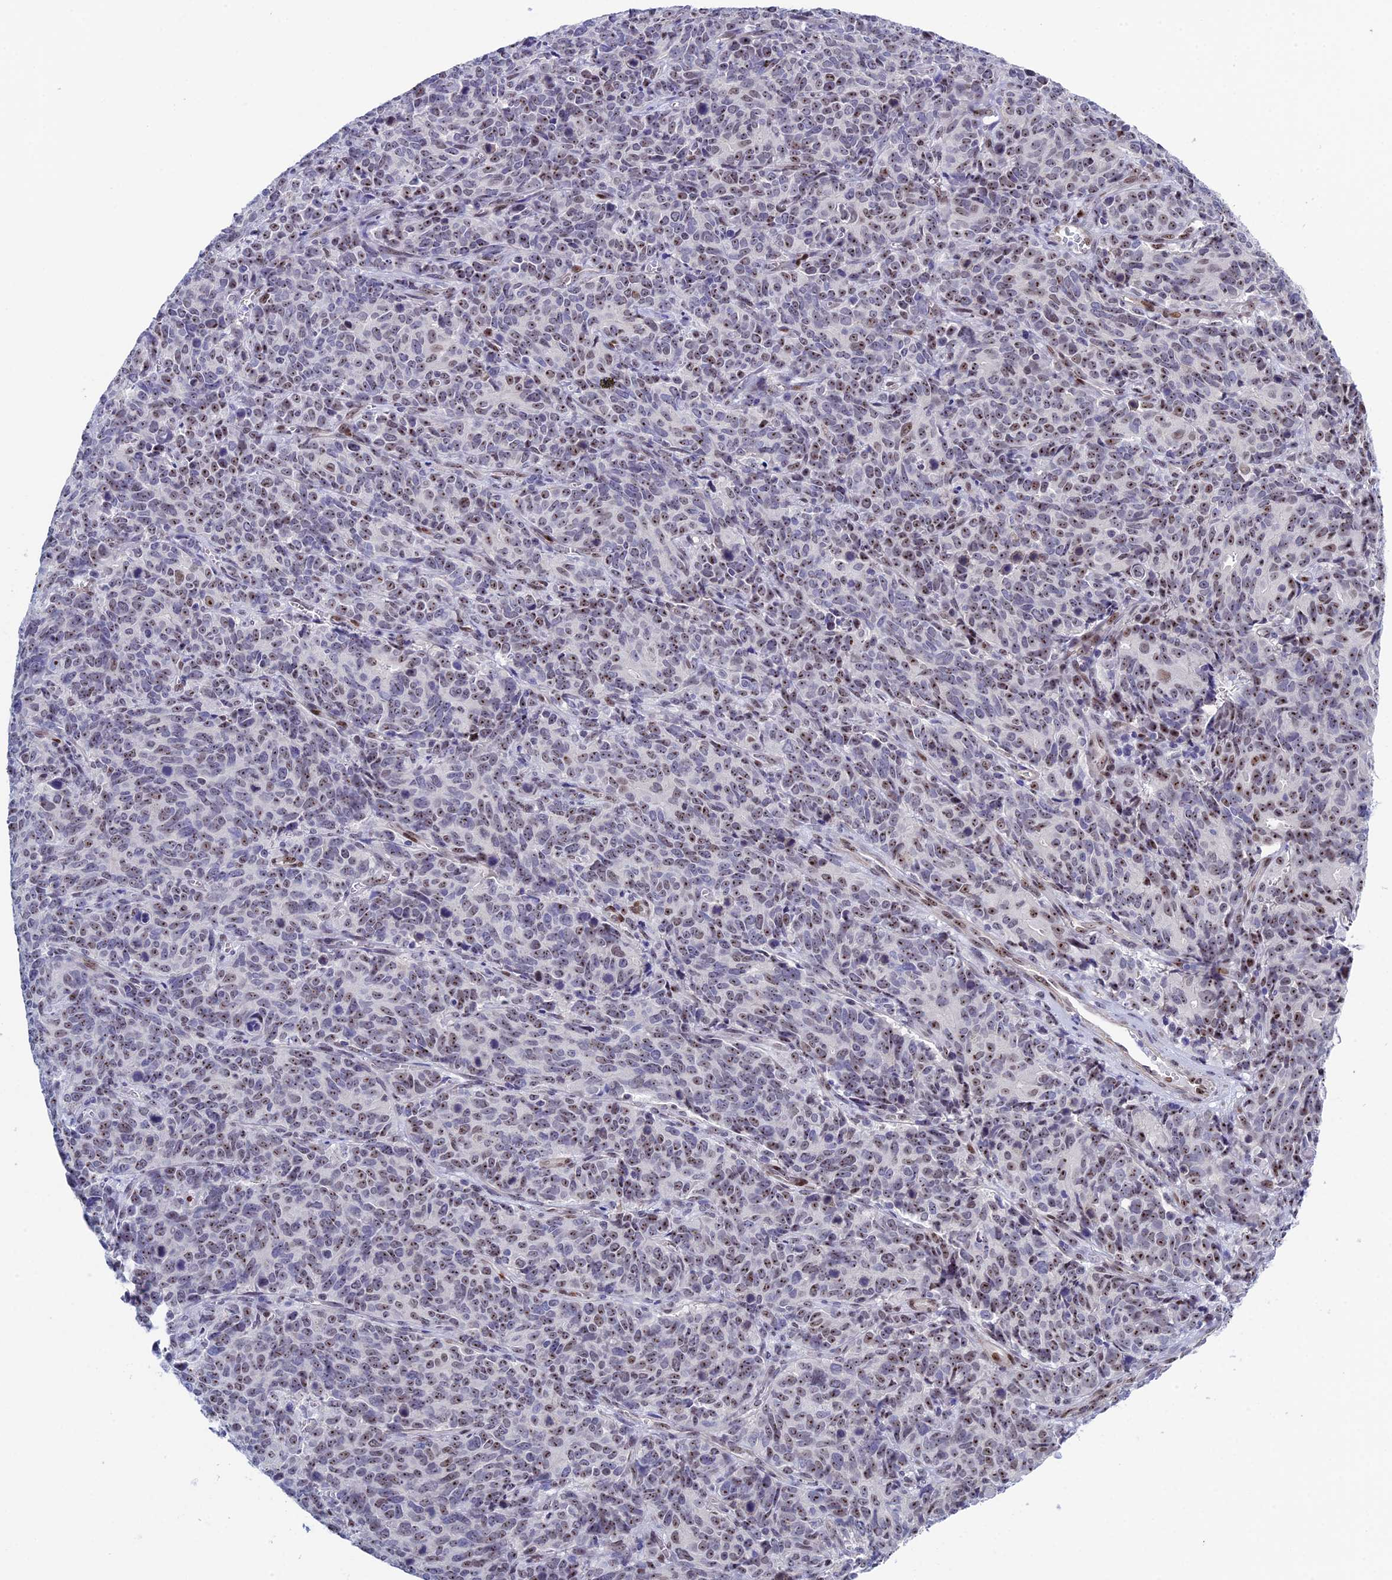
{"staining": {"intensity": "moderate", "quantity": "25%-75%", "location": "nuclear"}, "tissue": "cervical cancer", "cell_type": "Tumor cells", "image_type": "cancer", "snomed": [{"axis": "morphology", "description": "Squamous cell carcinoma, NOS"}, {"axis": "topography", "description": "Cervix"}], "caption": "Brown immunohistochemical staining in cervical squamous cell carcinoma exhibits moderate nuclear staining in approximately 25%-75% of tumor cells. Immunohistochemistry stains the protein of interest in brown and the nuclei are stained blue.", "gene": "CCDC86", "patient": {"sex": "female", "age": 60}}